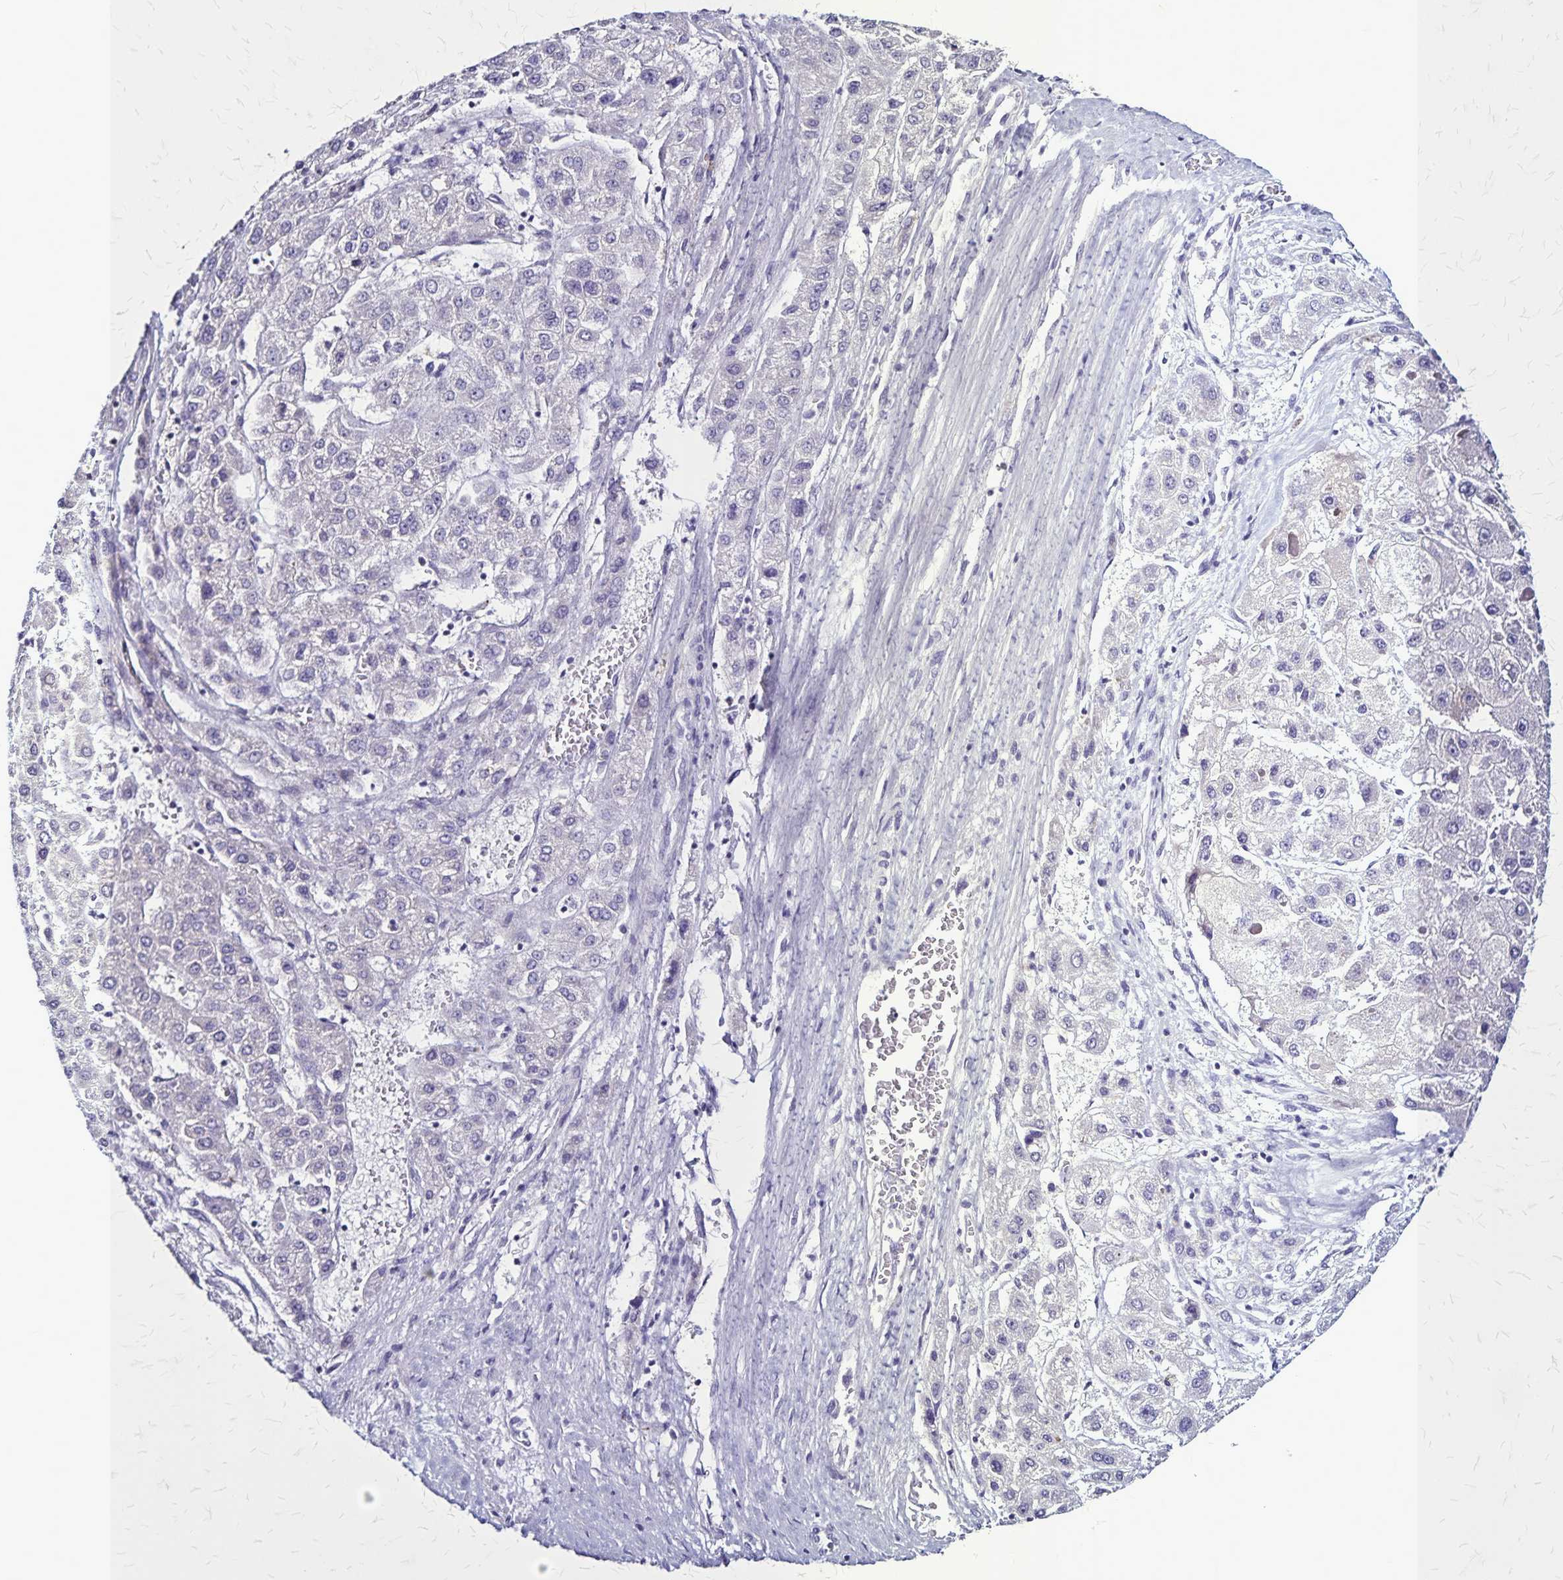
{"staining": {"intensity": "negative", "quantity": "none", "location": "none"}, "tissue": "liver cancer", "cell_type": "Tumor cells", "image_type": "cancer", "snomed": [{"axis": "morphology", "description": "Carcinoma, Hepatocellular, NOS"}, {"axis": "topography", "description": "Liver"}], "caption": "Histopathology image shows no protein positivity in tumor cells of liver cancer tissue.", "gene": "PLXNA4", "patient": {"sex": "female", "age": 73}}